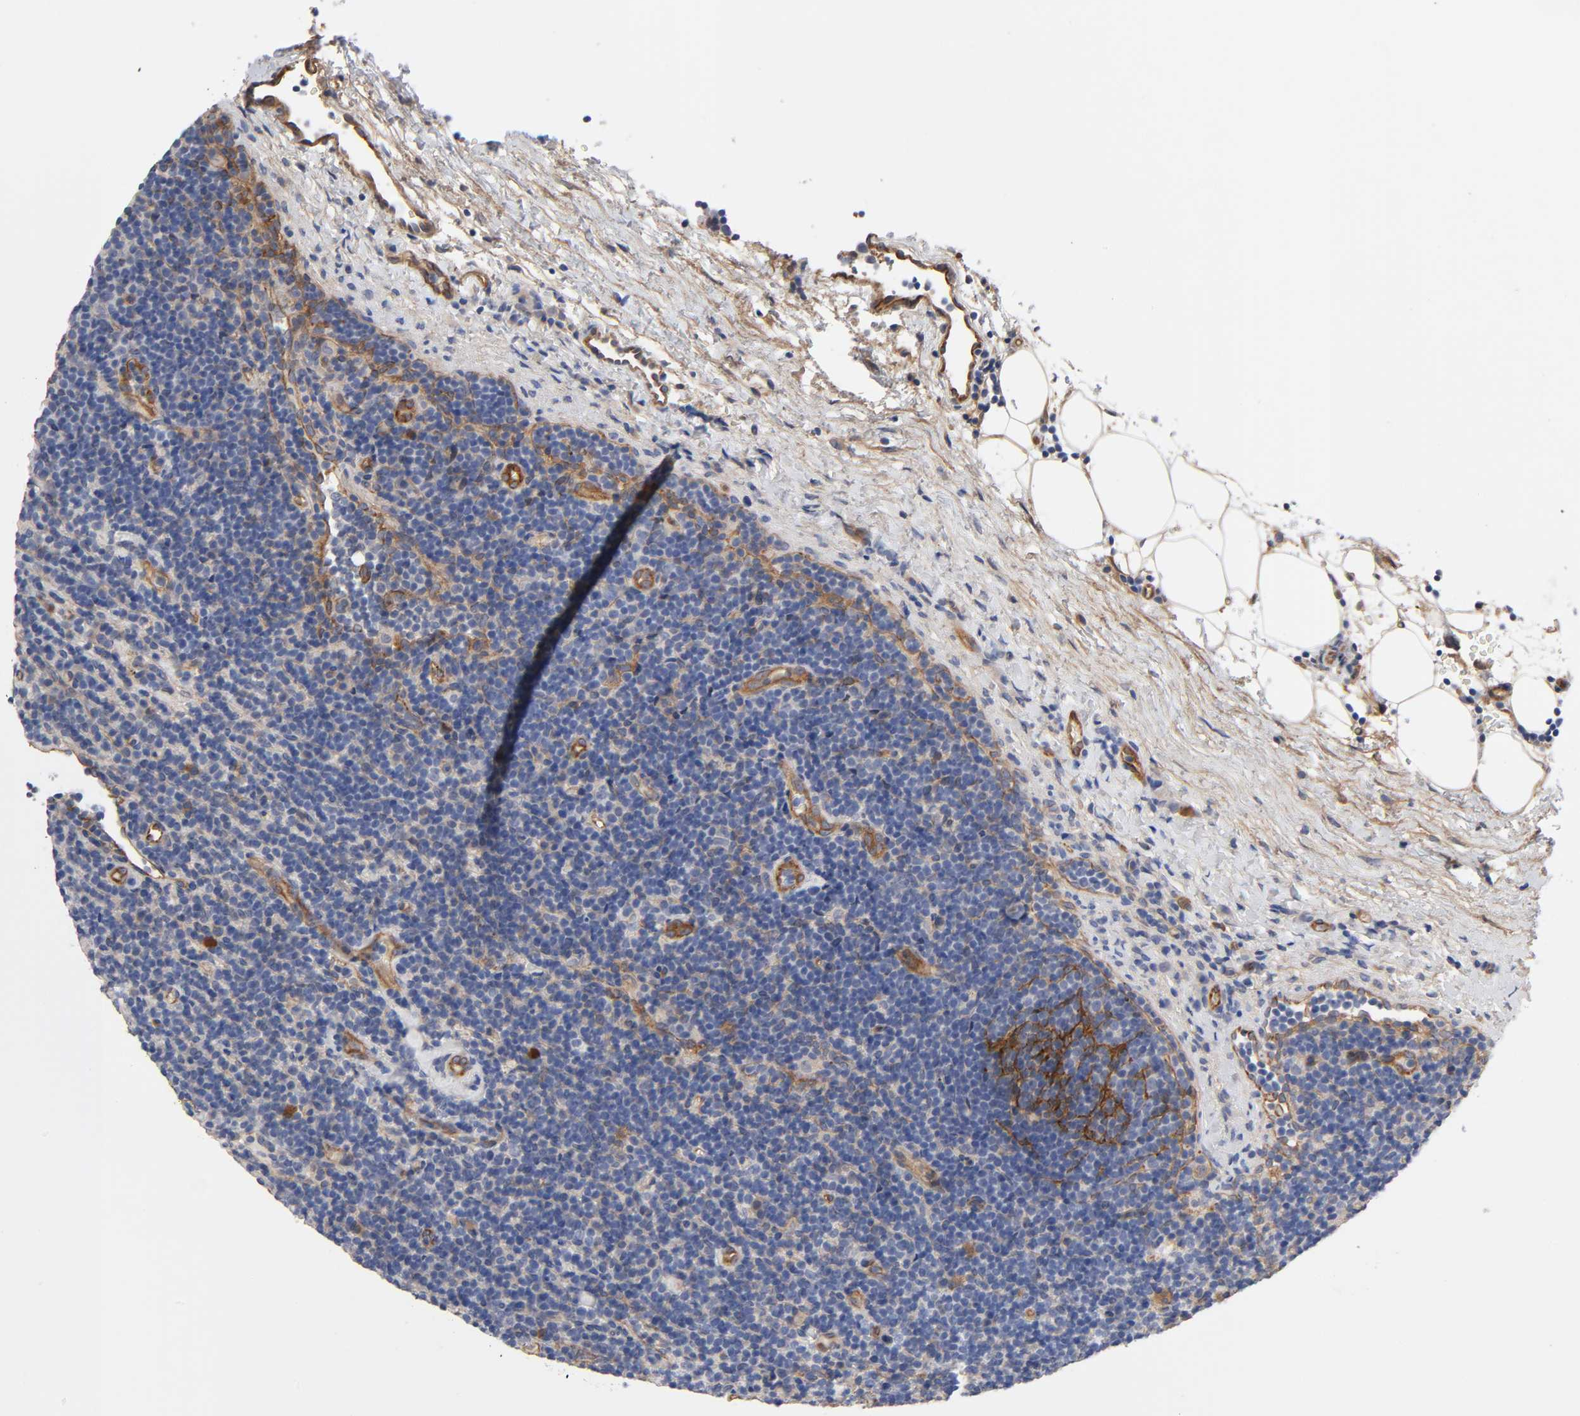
{"staining": {"intensity": "negative", "quantity": "none", "location": "none"}, "tissue": "lymphoma", "cell_type": "Tumor cells", "image_type": "cancer", "snomed": [{"axis": "morphology", "description": "Malignant lymphoma, non-Hodgkin's type, Low grade"}, {"axis": "topography", "description": "Lymph node"}], "caption": "The histopathology image exhibits no staining of tumor cells in lymphoma.", "gene": "RAB13", "patient": {"sex": "male", "age": 70}}